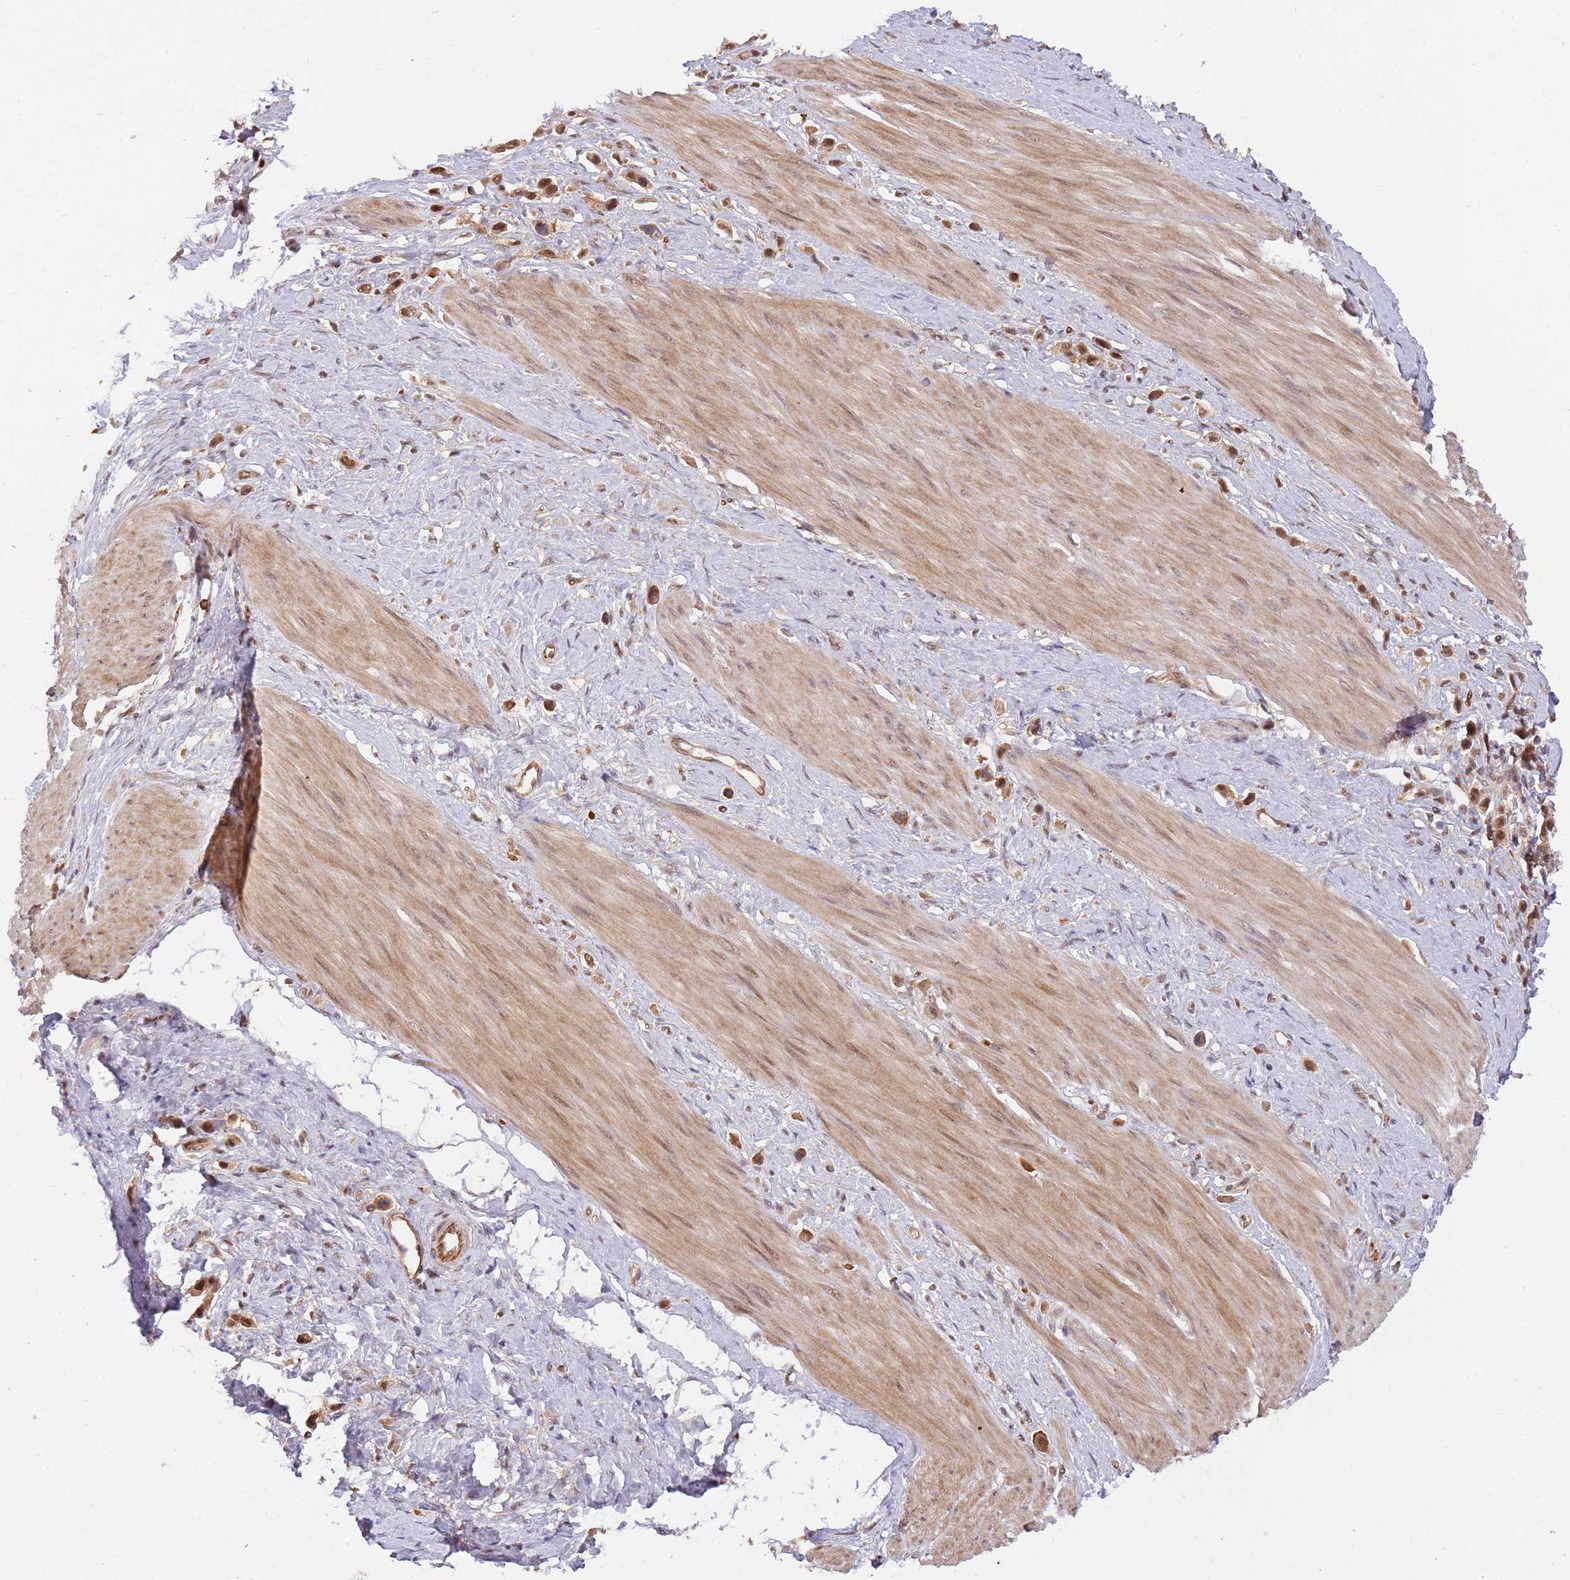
{"staining": {"intensity": "strong", "quantity": ">75%", "location": "nuclear"}, "tissue": "stomach cancer", "cell_type": "Tumor cells", "image_type": "cancer", "snomed": [{"axis": "morphology", "description": "Adenocarcinoma, NOS"}, {"axis": "topography", "description": "Stomach"}], "caption": "Approximately >75% of tumor cells in stomach cancer exhibit strong nuclear protein positivity as visualized by brown immunohistochemical staining.", "gene": "PLSCR5", "patient": {"sex": "female", "age": 65}}